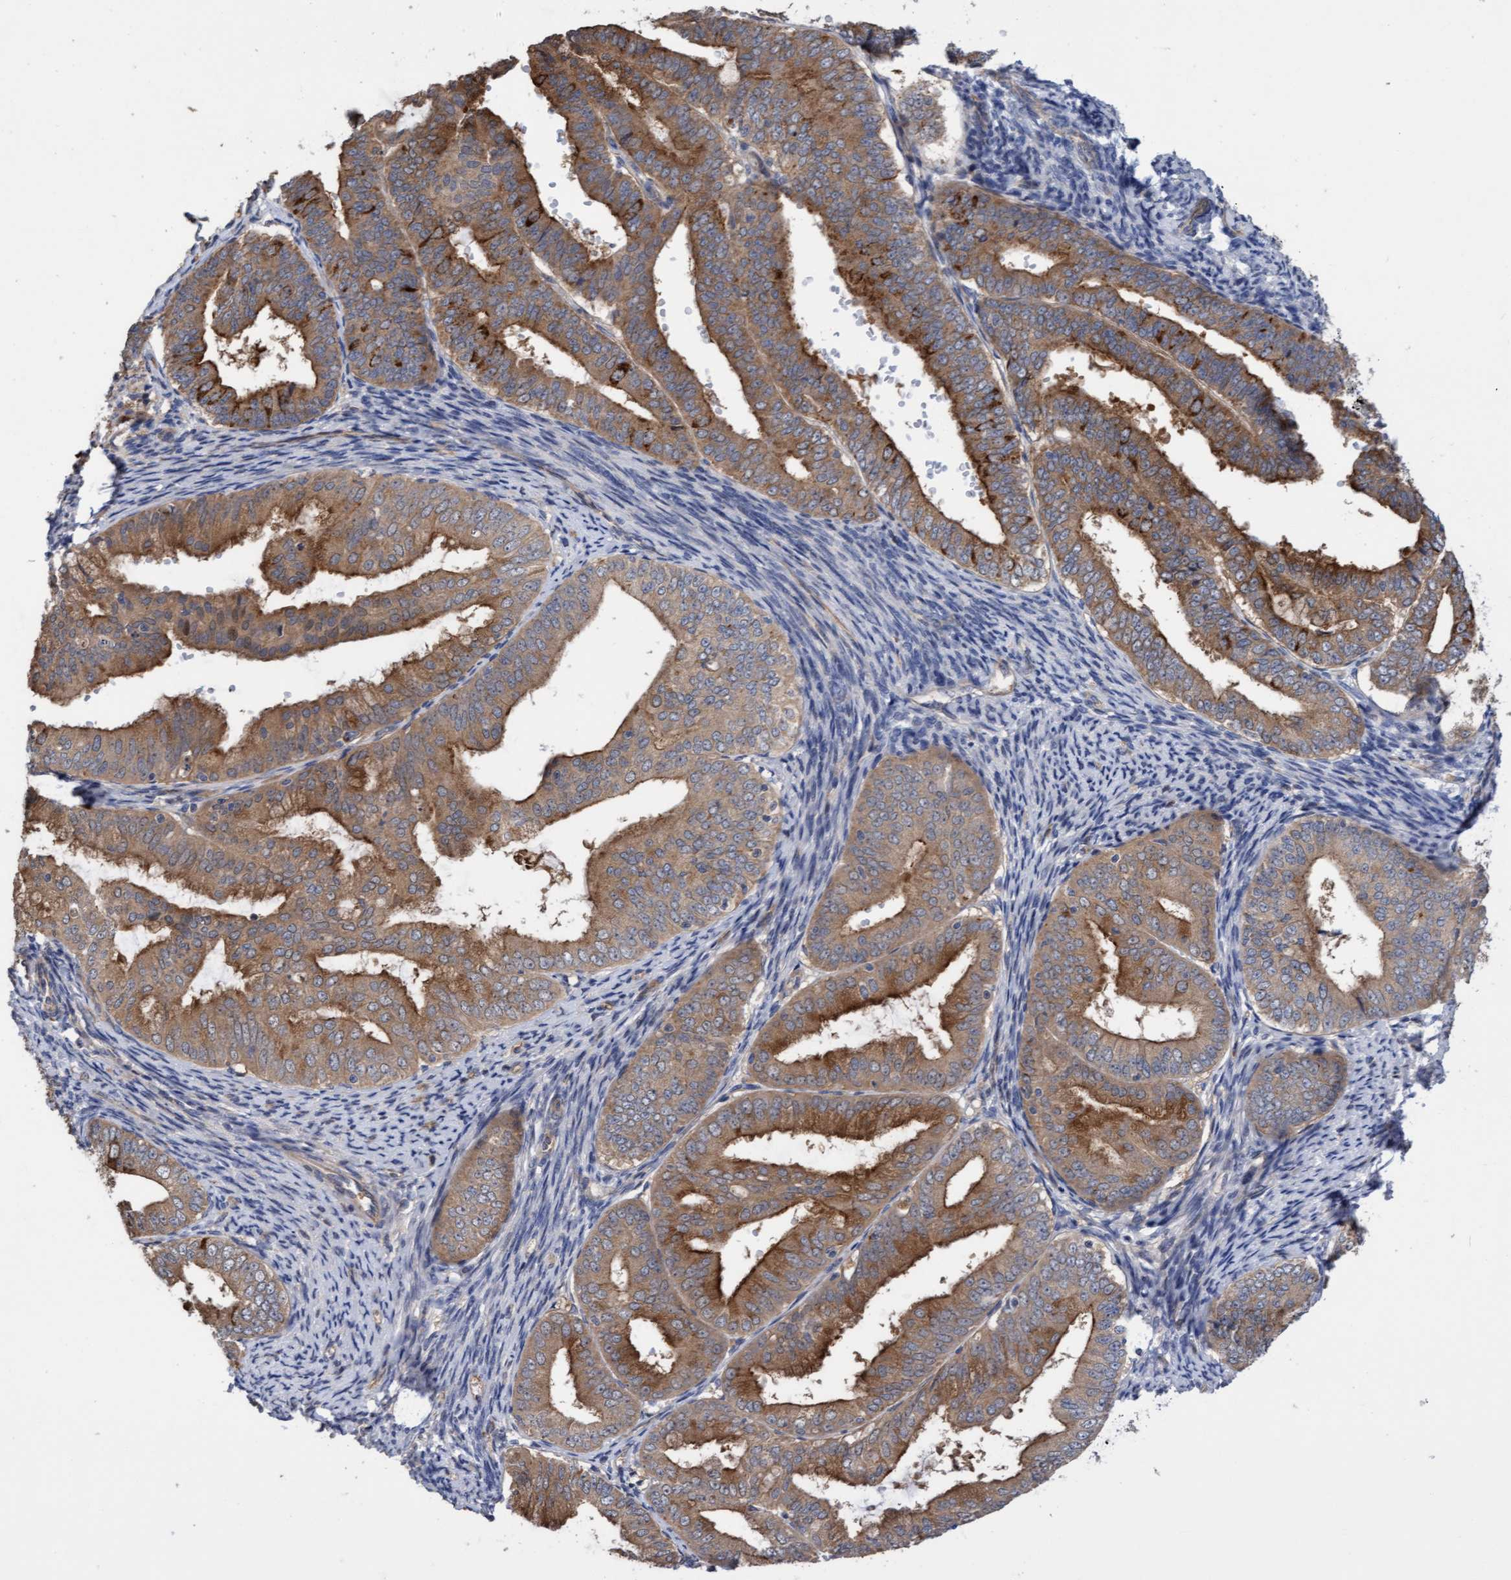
{"staining": {"intensity": "moderate", "quantity": ">75%", "location": "cytoplasmic/membranous"}, "tissue": "endometrial cancer", "cell_type": "Tumor cells", "image_type": "cancer", "snomed": [{"axis": "morphology", "description": "Adenocarcinoma, NOS"}, {"axis": "topography", "description": "Endometrium"}], "caption": "Protein staining reveals moderate cytoplasmic/membranous positivity in approximately >75% of tumor cells in endometrial cancer (adenocarcinoma).", "gene": "ITFG1", "patient": {"sex": "female", "age": 63}}